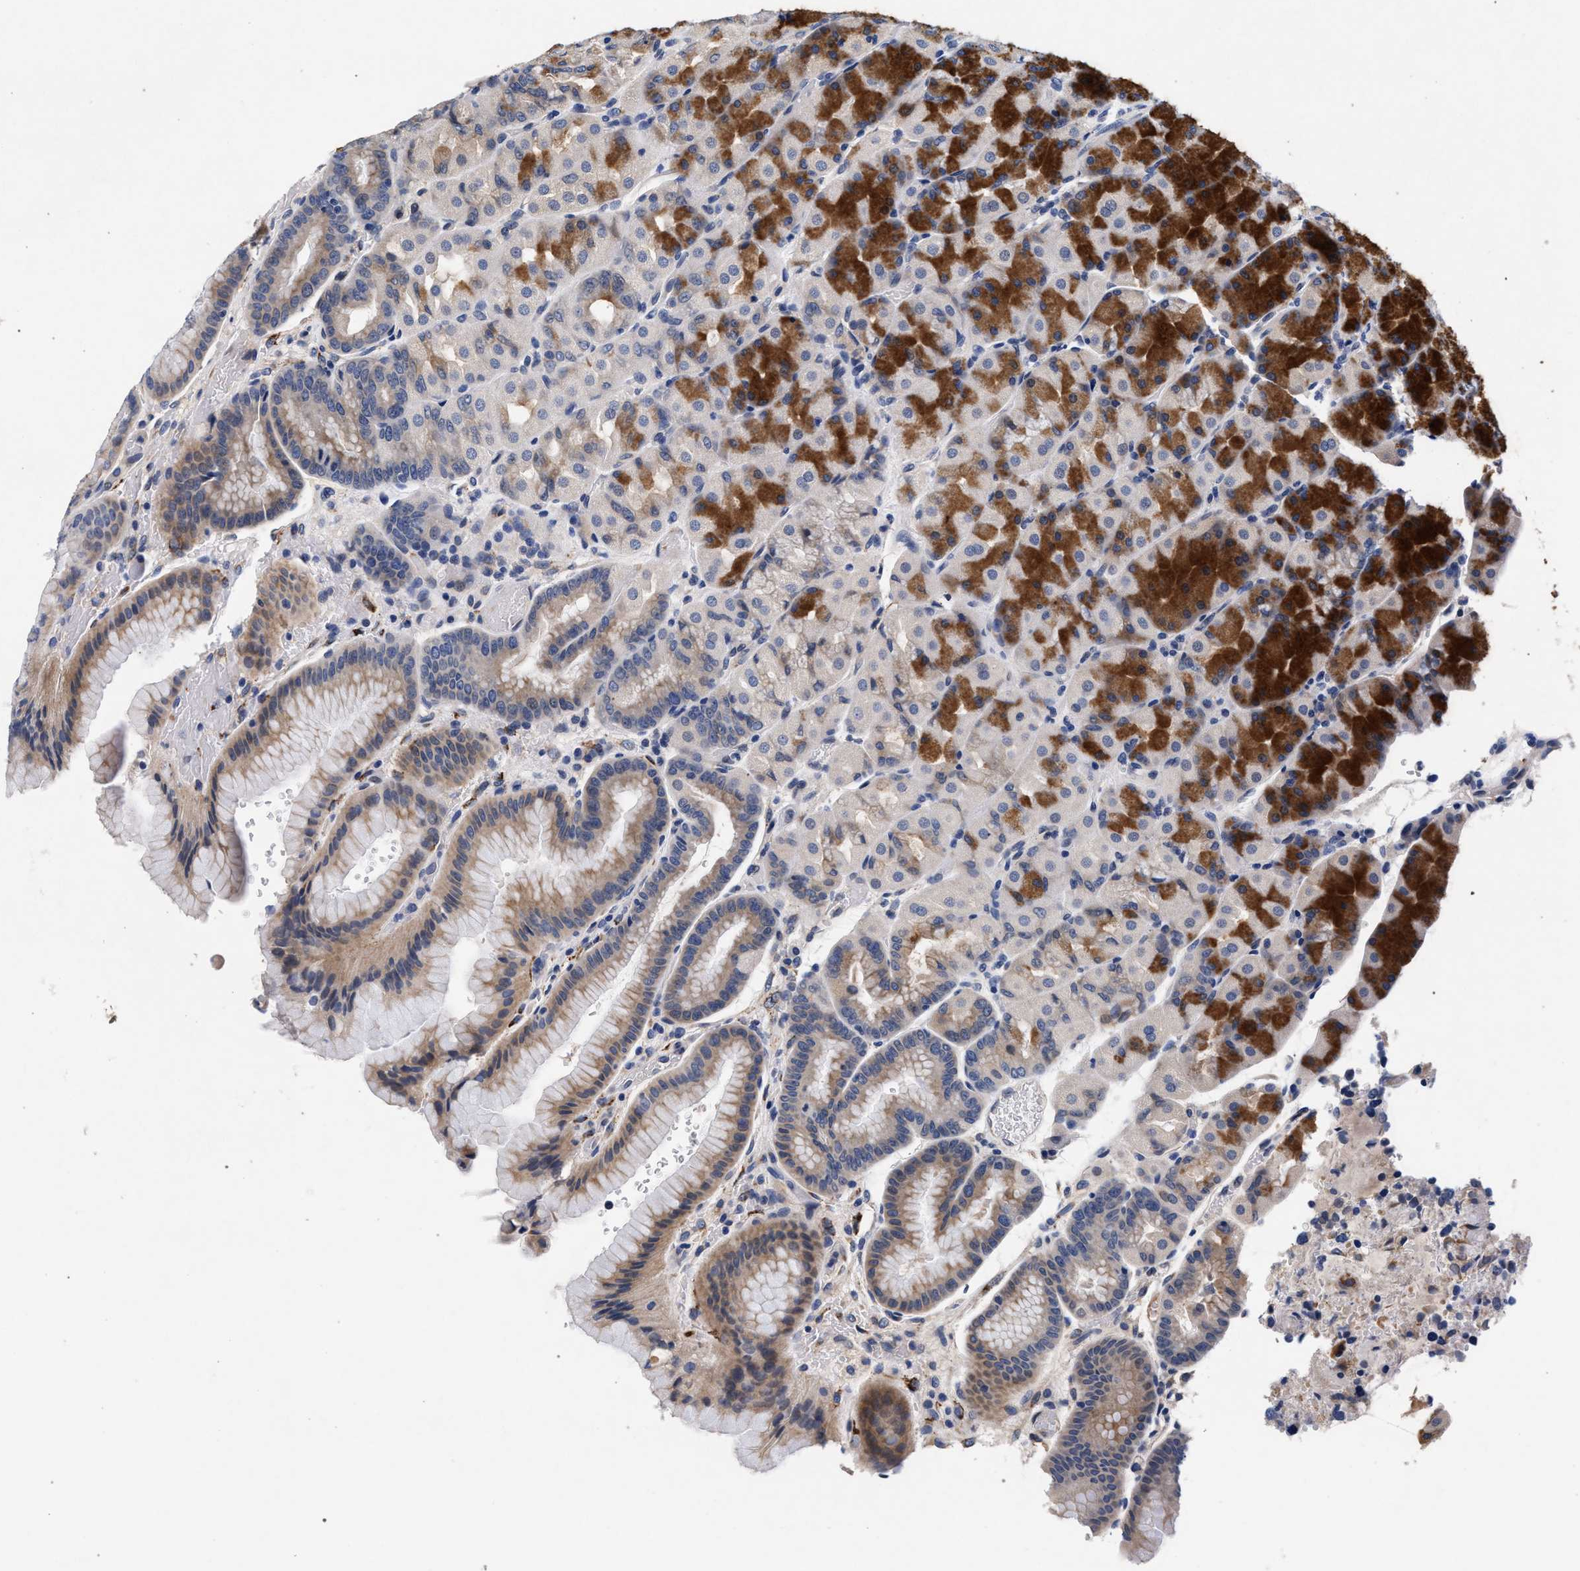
{"staining": {"intensity": "strong", "quantity": ">75%", "location": "cytoplasmic/membranous"}, "tissue": "stomach", "cell_type": "Glandular cells", "image_type": "normal", "snomed": [{"axis": "morphology", "description": "Normal tissue, NOS"}, {"axis": "morphology", "description": "Carcinoid, malignant, NOS"}, {"axis": "topography", "description": "Stomach, upper"}], "caption": "Immunohistochemical staining of normal human stomach shows strong cytoplasmic/membranous protein expression in about >75% of glandular cells. (IHC, brightfield microscopy, high magnification).", "gene": "NEK7", "patient": {"sex": "male", "age": 39}}